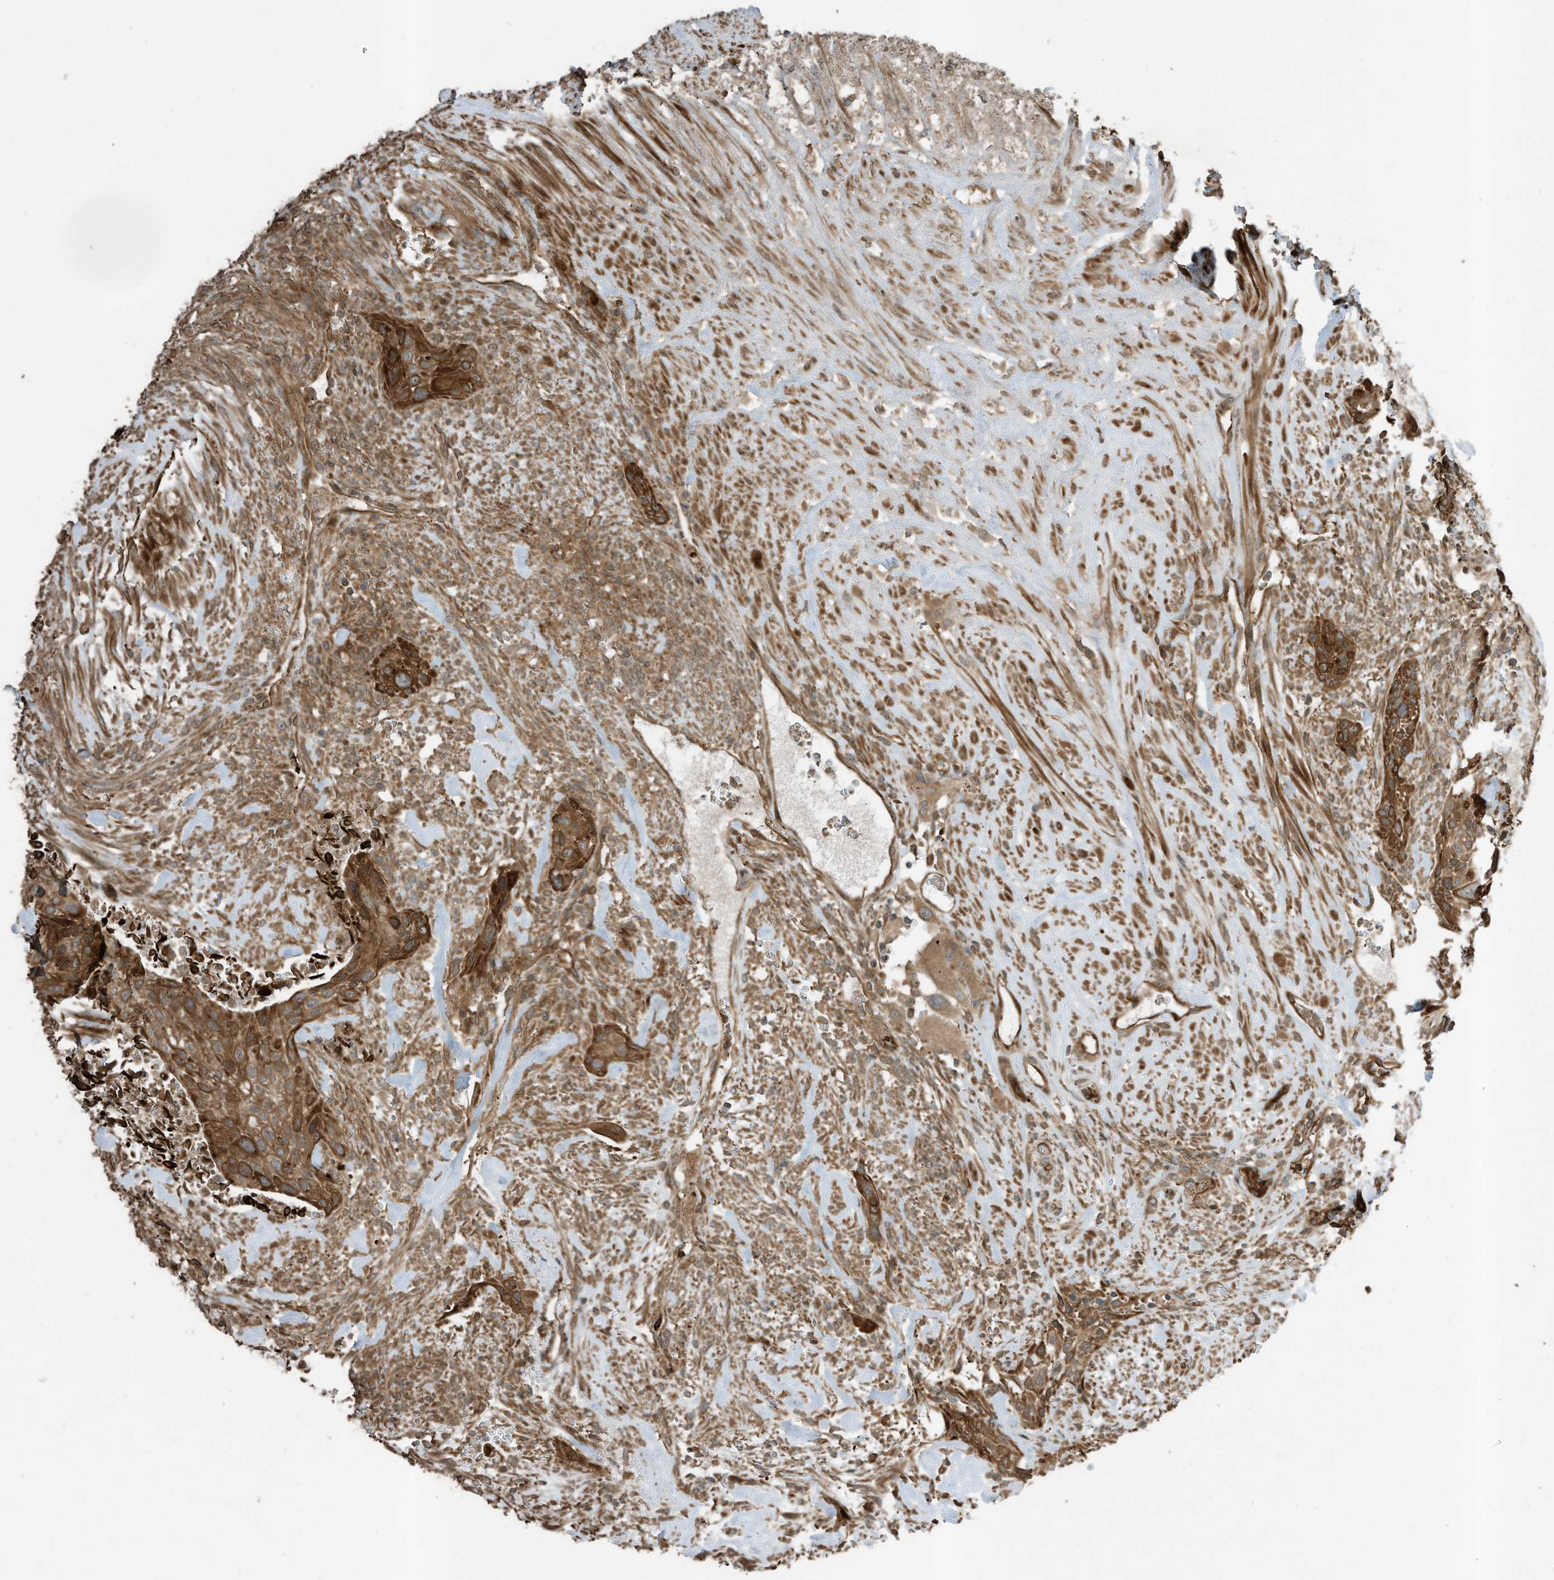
{"staining": {"intensity": "strong", "quantity": ">75%", "location": "cytoplasmic/membranous"}, "tissue": "urothelial cancer", "cell_type": "Tumor cells", "image_type": "cancer", "snomed": [{"axis": "morphology", "description": "Urothelial carcinoma, High grade"}, {"axis": "topography", "description": "Urinary bladder"}], "caption": "The micrograph displays a brown stain indicating the presence of a protein in the cytoplasmic/membranous of tumor cells in urothelial cancer.", "gene": "ZNF653", "patient": {"sex": "male", "age": 35}}